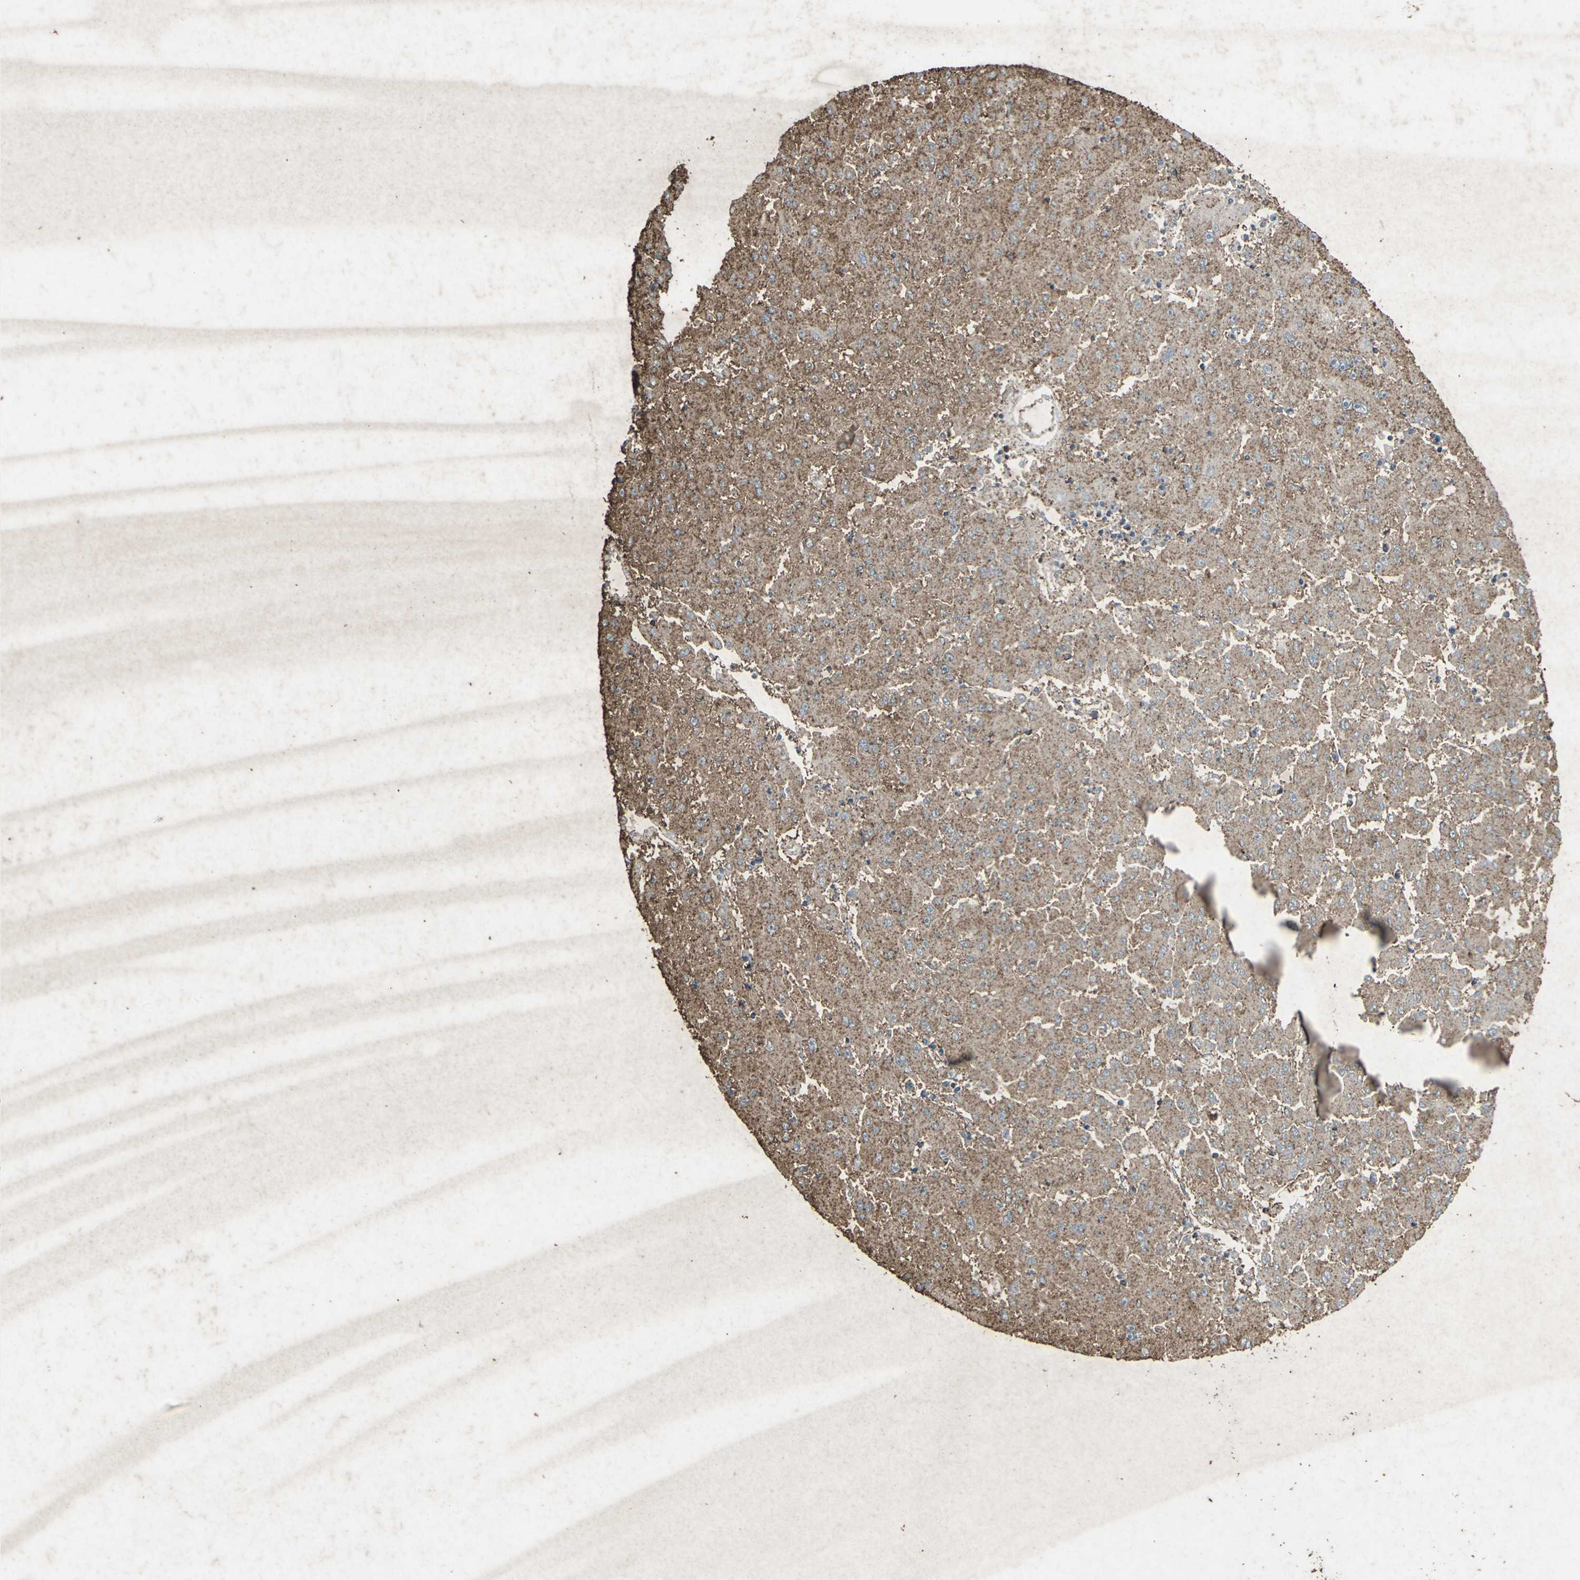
{"staining": {"intensity": "moderate", "quantity": ">75%", "location": "cytoplasmic/membranous"}, "tissue": "liver cancer", "cell_type": "Tumor cells", "image_type": "cancer", "snomed": [{"axis": "morphology", "description": "Carcinoma, Hepatocellular, NOS"}, {"axis": "topography", "description": "Liver"}], "caption": "Protein staining of liver cancer (hepatocellular carcinoma) tissue displays moderate cytoplasmic/membranous expression in approximately >75% of tumor cells.", "gene": "CCR9", "patient": {"sex": "male", "age": 72}}